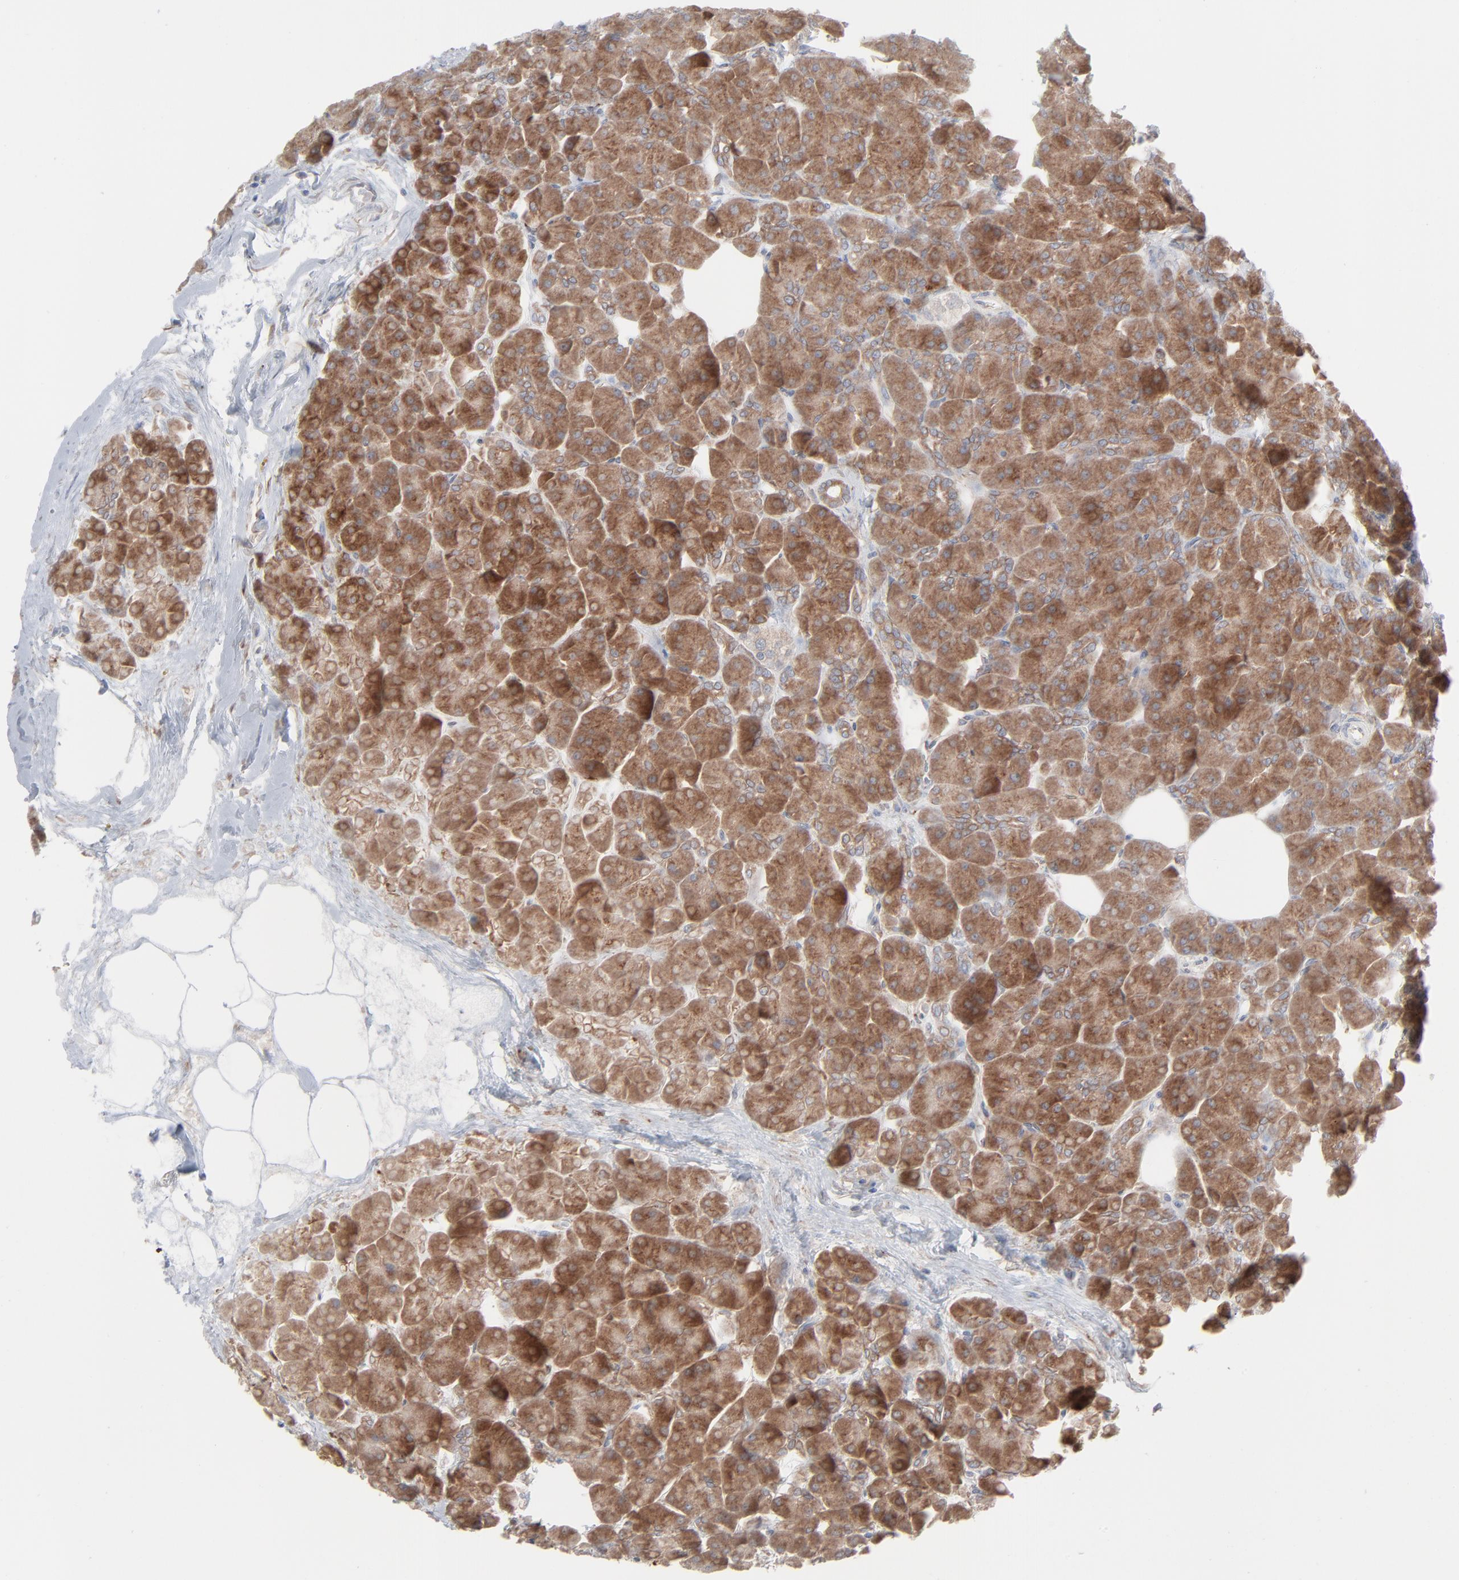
{"staining": {"intensity": "moderate", "quantity": ">75%", "location": "cytoplasmic/membranous"}, "tissue": "pancreas", "cell_type": "Exocrine glandular cells", "image_type": "normal", "snomed": [{"axis": "morphology", "description": "Normal tissue, NOS"}, {"axis": "topography", "description": "Pancreas"}], "caption": "Moderate cytoplasmic/membranous staining is present in about >75% of exocrine glandular cells in normal pancreas. (Stains: DAB (3,3'-diaminobenzidine) in brown, nuclei in blue, Microscopy: brightfield microscopy at high magnification).", "gene": "KDSR", "patient": {"sex": "male", "age": 66}}